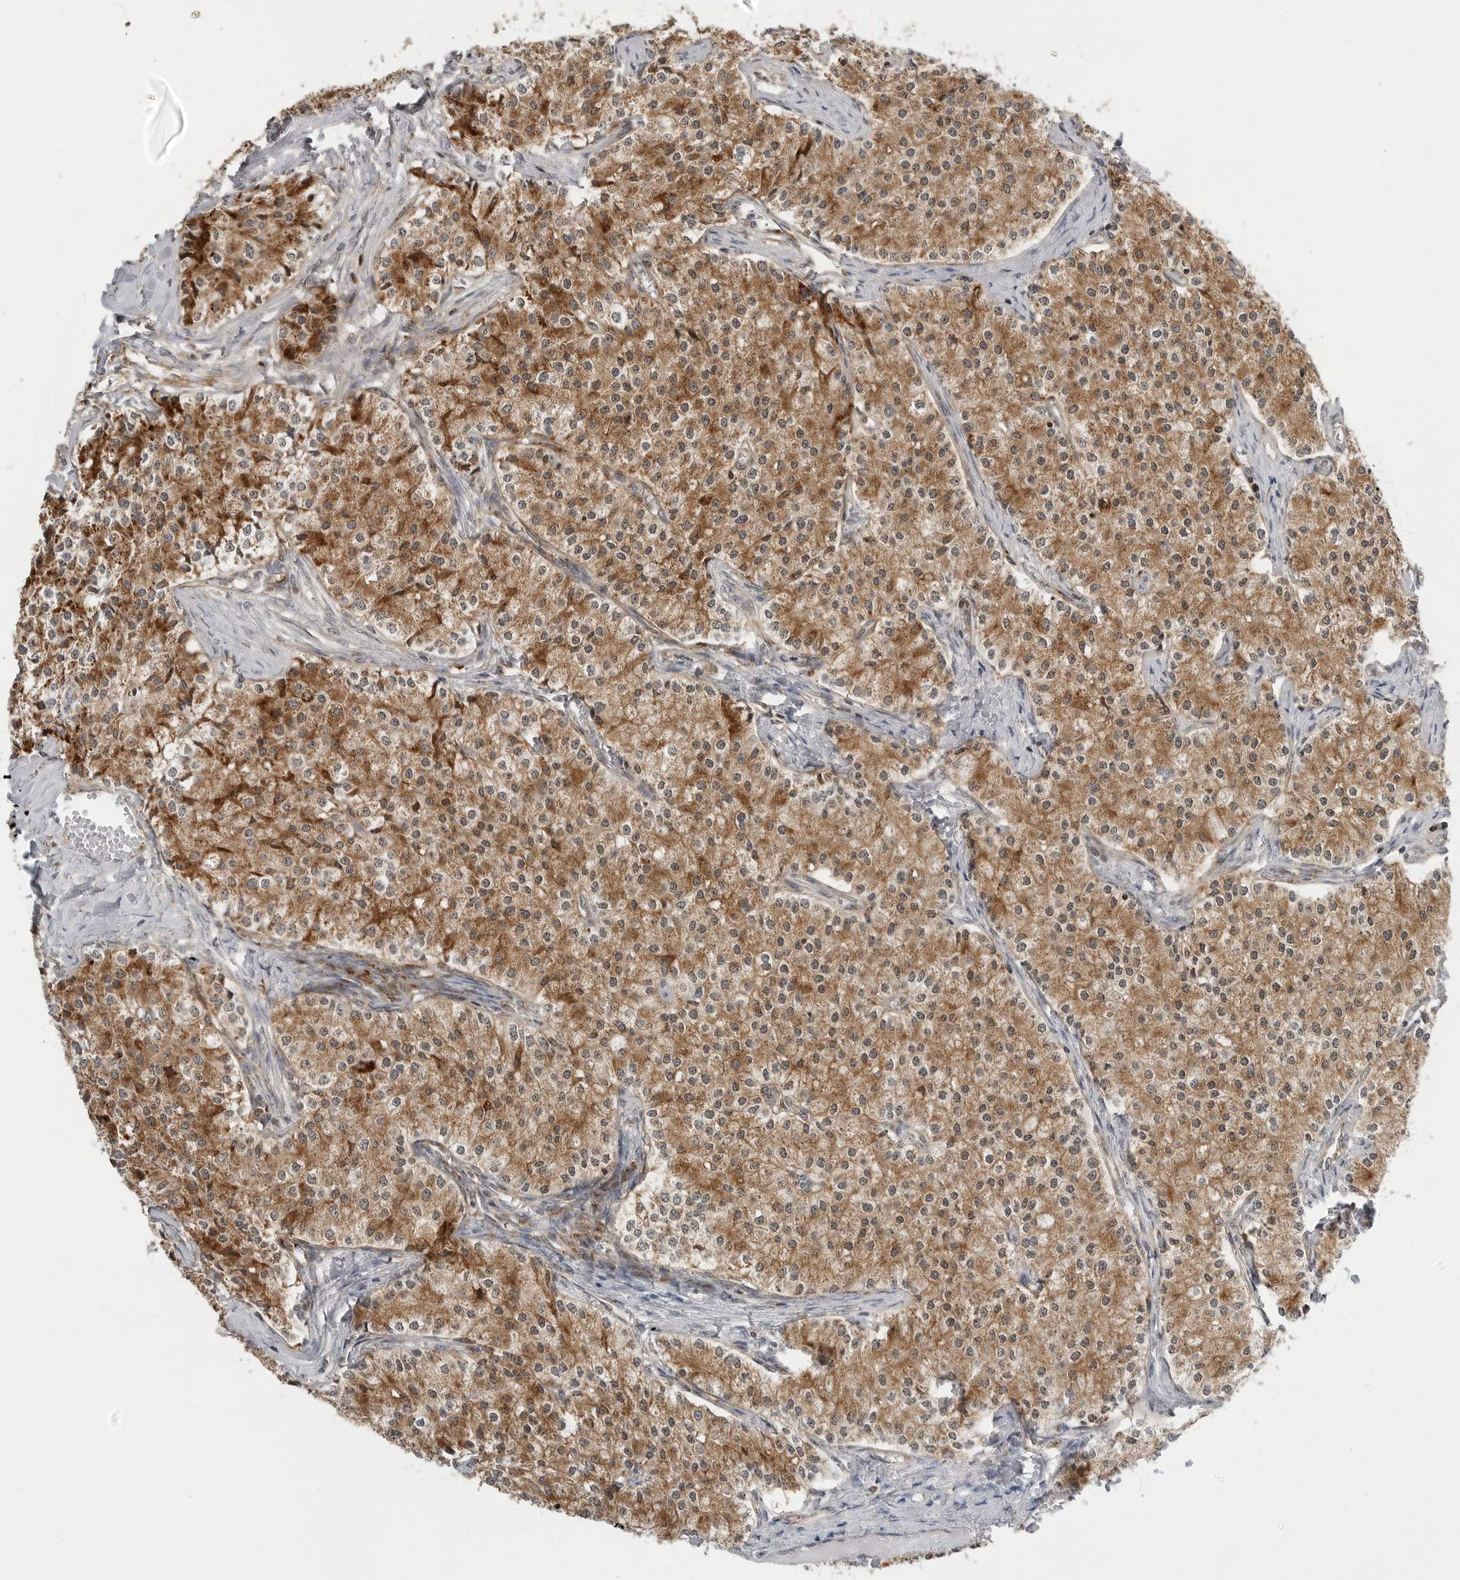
{"staining": {"intensity": "moderate", "quantity": ">75%", "location": "cytoplasmic/membranous"}, "tissue": "carcinoid", "cell_type": "Tumor cells", "image_type": "cancer", "snomed": [{"axis": "morphology", "description": "Carcinoid, malignant, NOS"}, {"axis": "topography", "description": "Colon"}], "caption": "Immunohistochemical staining of carcinoid (malignant) exhibits medium levels of moderate cytoplasmic/membranous protein positivity in approximately >75% of tumor cells. Nuclei are stained in blue.", "gene": "PEX2", "patient": {"sex": "female", "age": 52}}